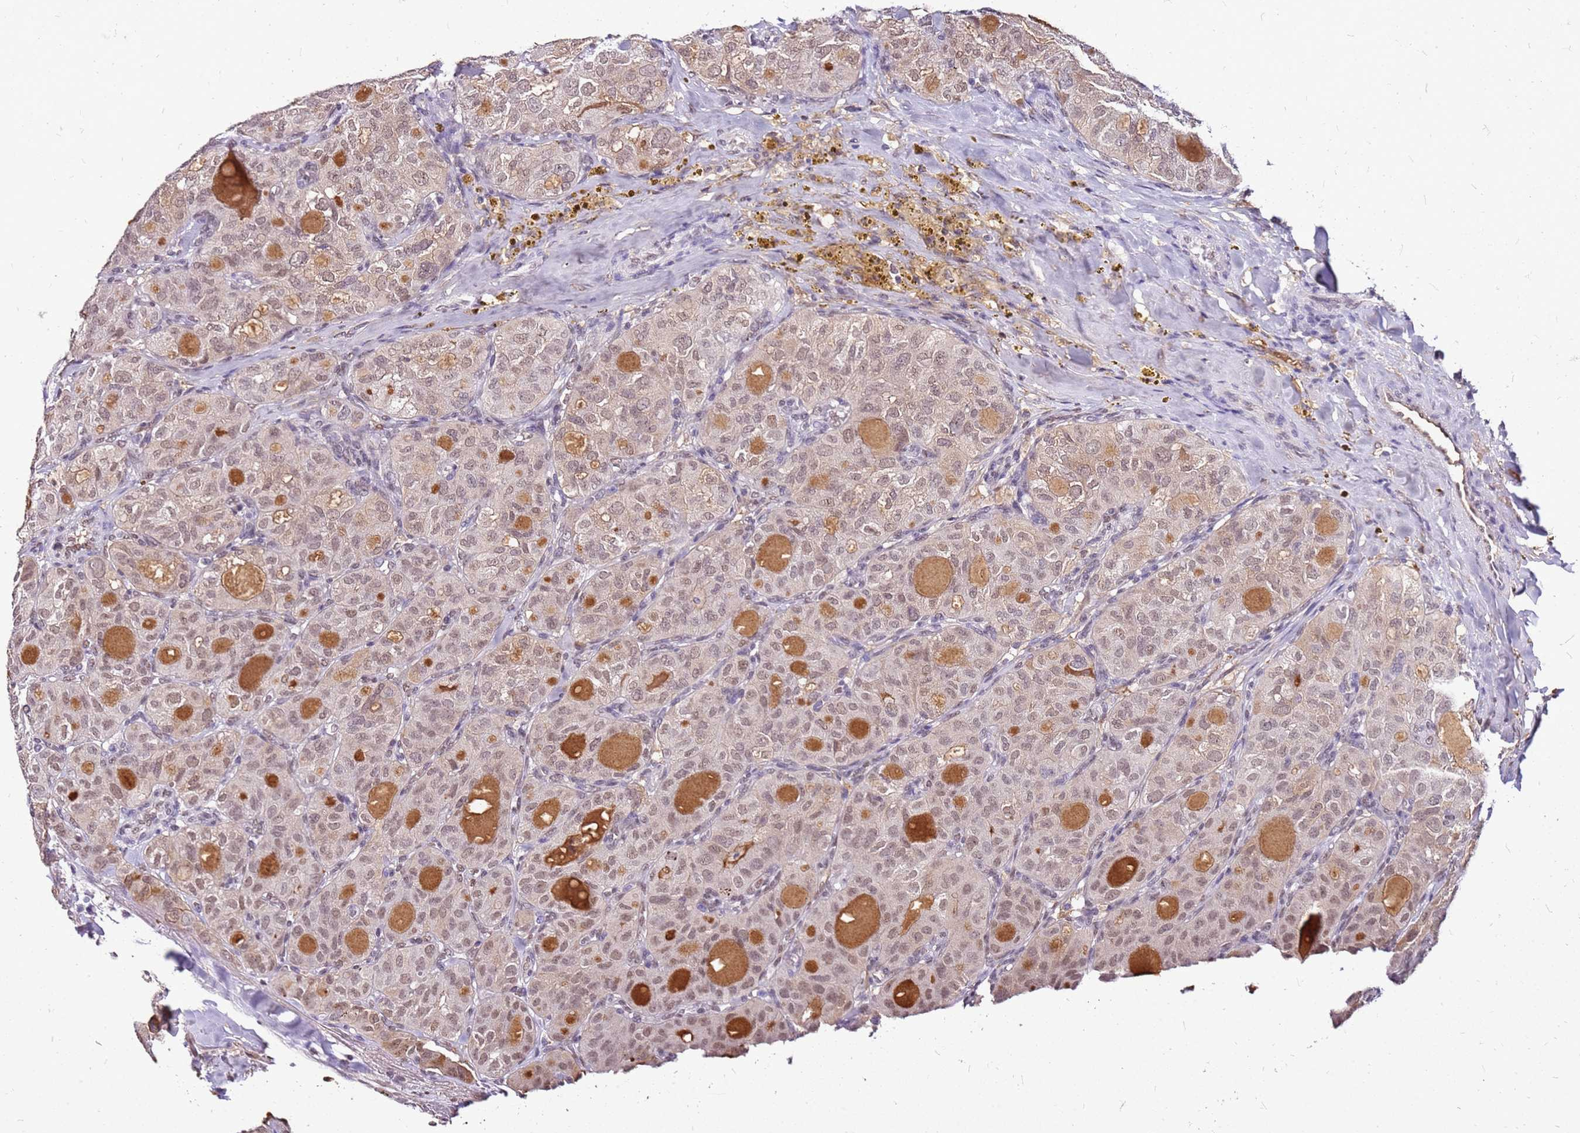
{"staining": {"intensity": "weak", "quantity": "25%-75%", "location": "nuclear"}, "tissue": "thyroid cancer", "cell_type": "Tumor cells", "image_type": "cancer", "snomed": [{"axis": "morphology", "description": "Follicular adenoma carcinoma, NOS"}, {"axis": "topography", "description": "Thyroid gland"}], "caption": "A brown stain labels weak nuclear positivity of a protein in human follicular adenoma carcinoma (thyroid) tumor cells.", "gene": "ALDH1A3", "patient": {"sex": "male", "age": 75}}